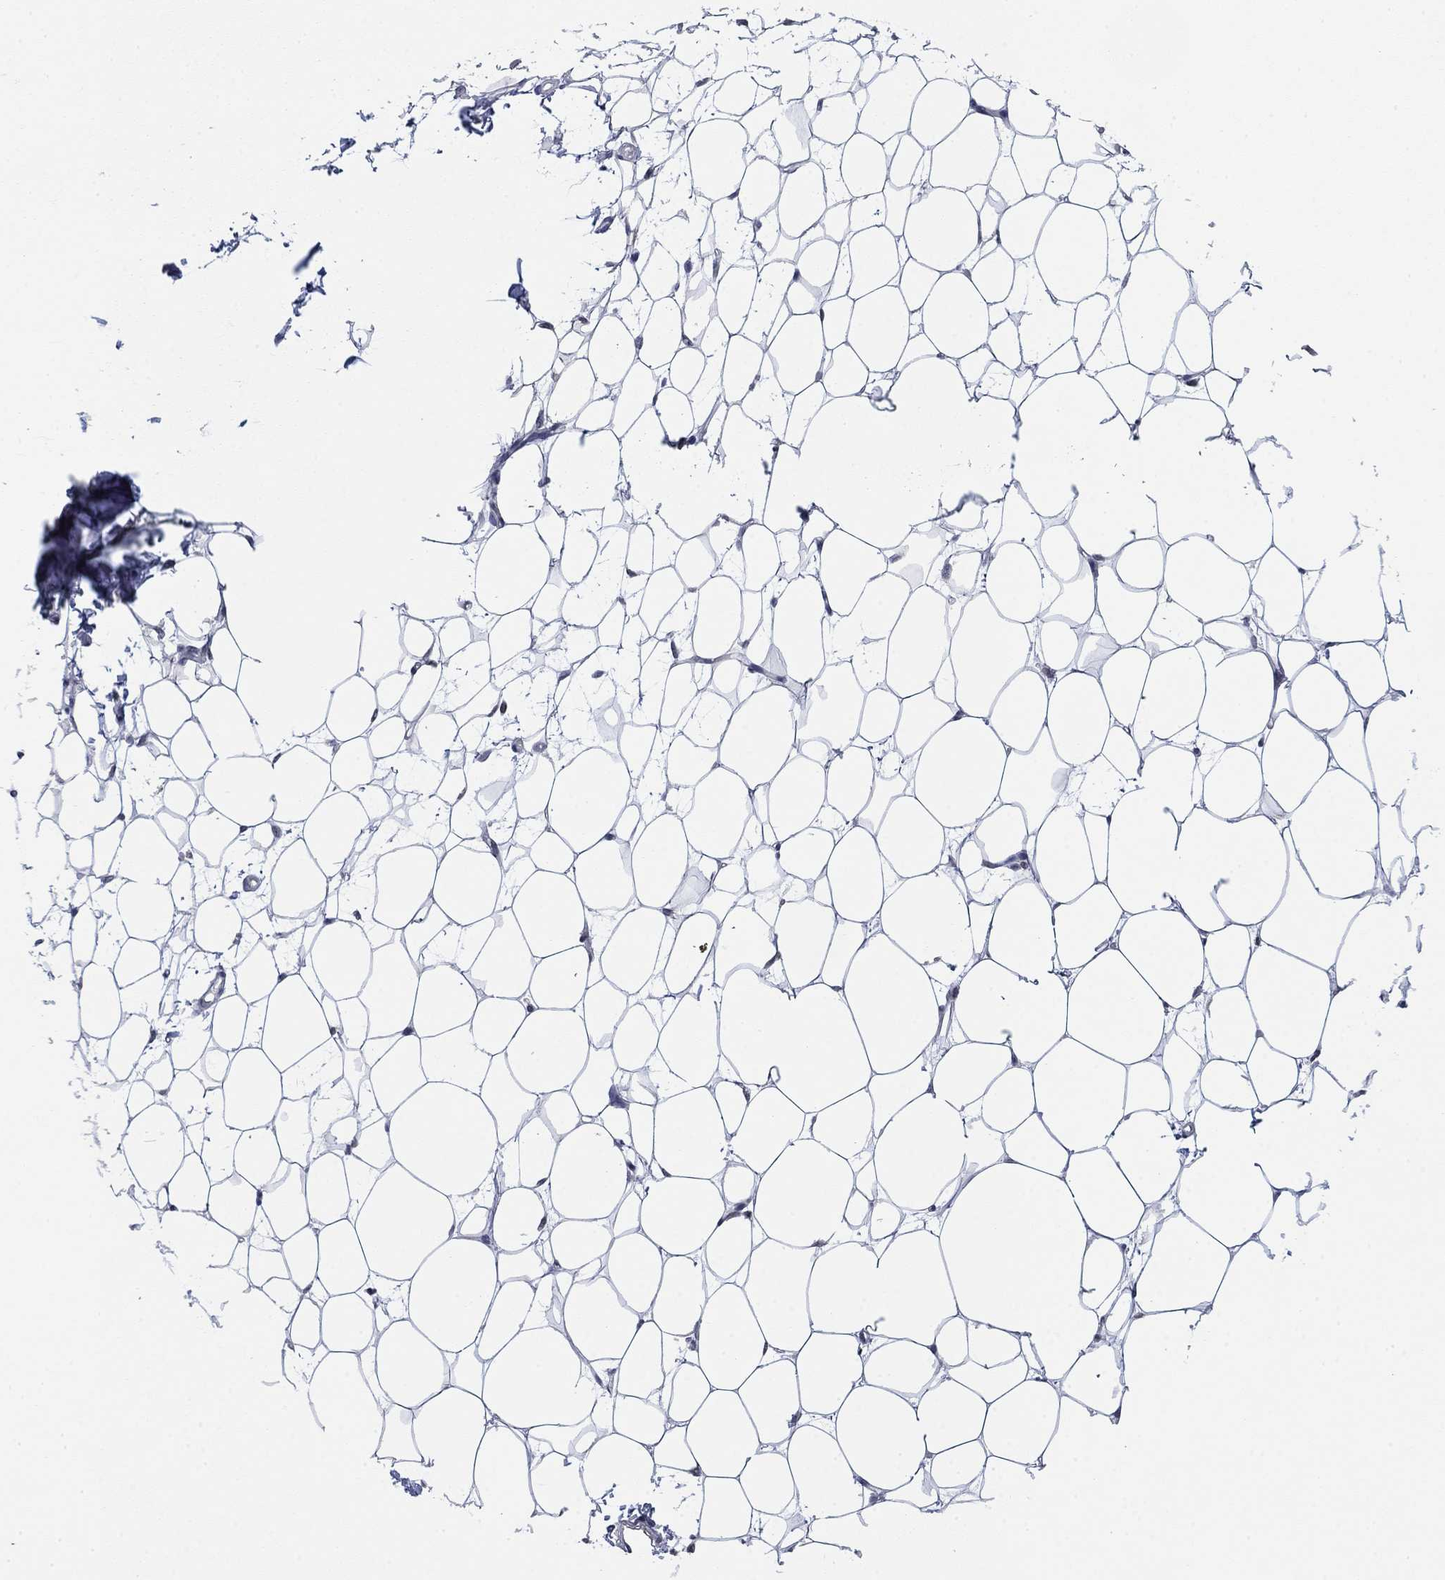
{"staining": {"intensity": "negative", "quantity": "none", "location": "none"}, "tissue": "breast", "cell_type": "Adipocytes", "image_type": "normal", "snomed": [{"axis": "morphology", "description": "Normal tissue, NOS"}, {"axis": "topography", "description": "Breast"}], "caption": "An immunohistochemistry (IHC) micrograph of benign breast is shown. There is no staining in adipocytes of breast. (DAB (3,3'-diaminobenzidine) immunohistochemistry, high magnification).", "gene": "TOR1AIP1", "patient": {"sex": "female", "age": 37}}